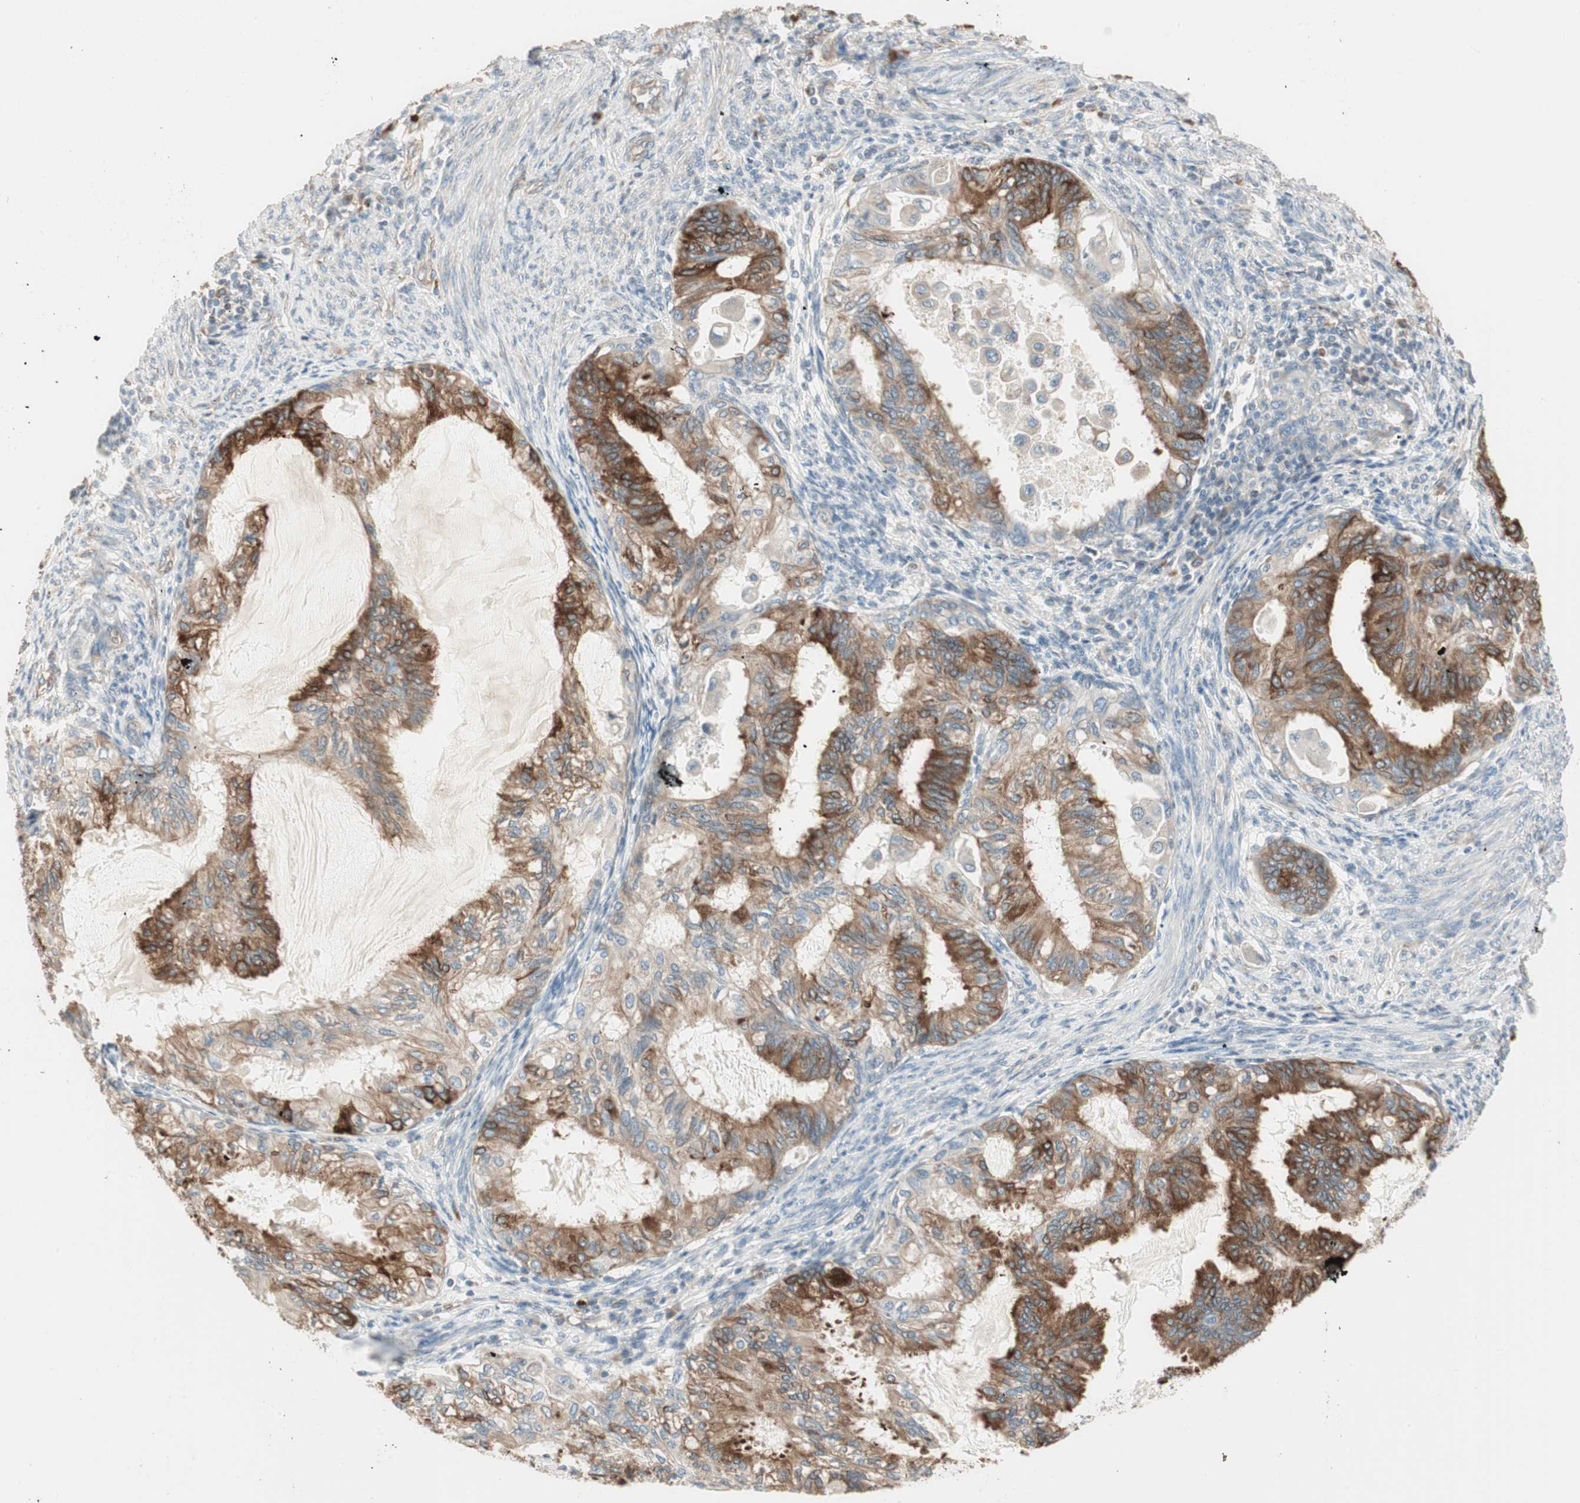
{"staining": {"intensity": "moderate", "quantity": "25%-75%", "location": "cytoplasmic/membranous"}, "tissue": "cervical cancer", "cell_type": "Tumor cells", "image_type": "cancer", "snomed": [{"axis": "morphology", "description": "Normal tissue, NOS"}, {"axis": "morphology", "description": "Adenocarcinoma, NOS"}, {"axis": "topography", "description": "Cervix"}, {"axis": "topography", "description": "Endometrium"}], "caption": "Brown immunohistochemical staining in human cervical cancer (adenocarcinoma) demonstrates moderate cytoplasmic/membranous expression in approximately 25%-75% of tumor cells. (DAB IHC, brown staining for protein, blue staining for nuclei).", "gene": "NUCB2", "patient": {"sex": "female", "age": 86}}